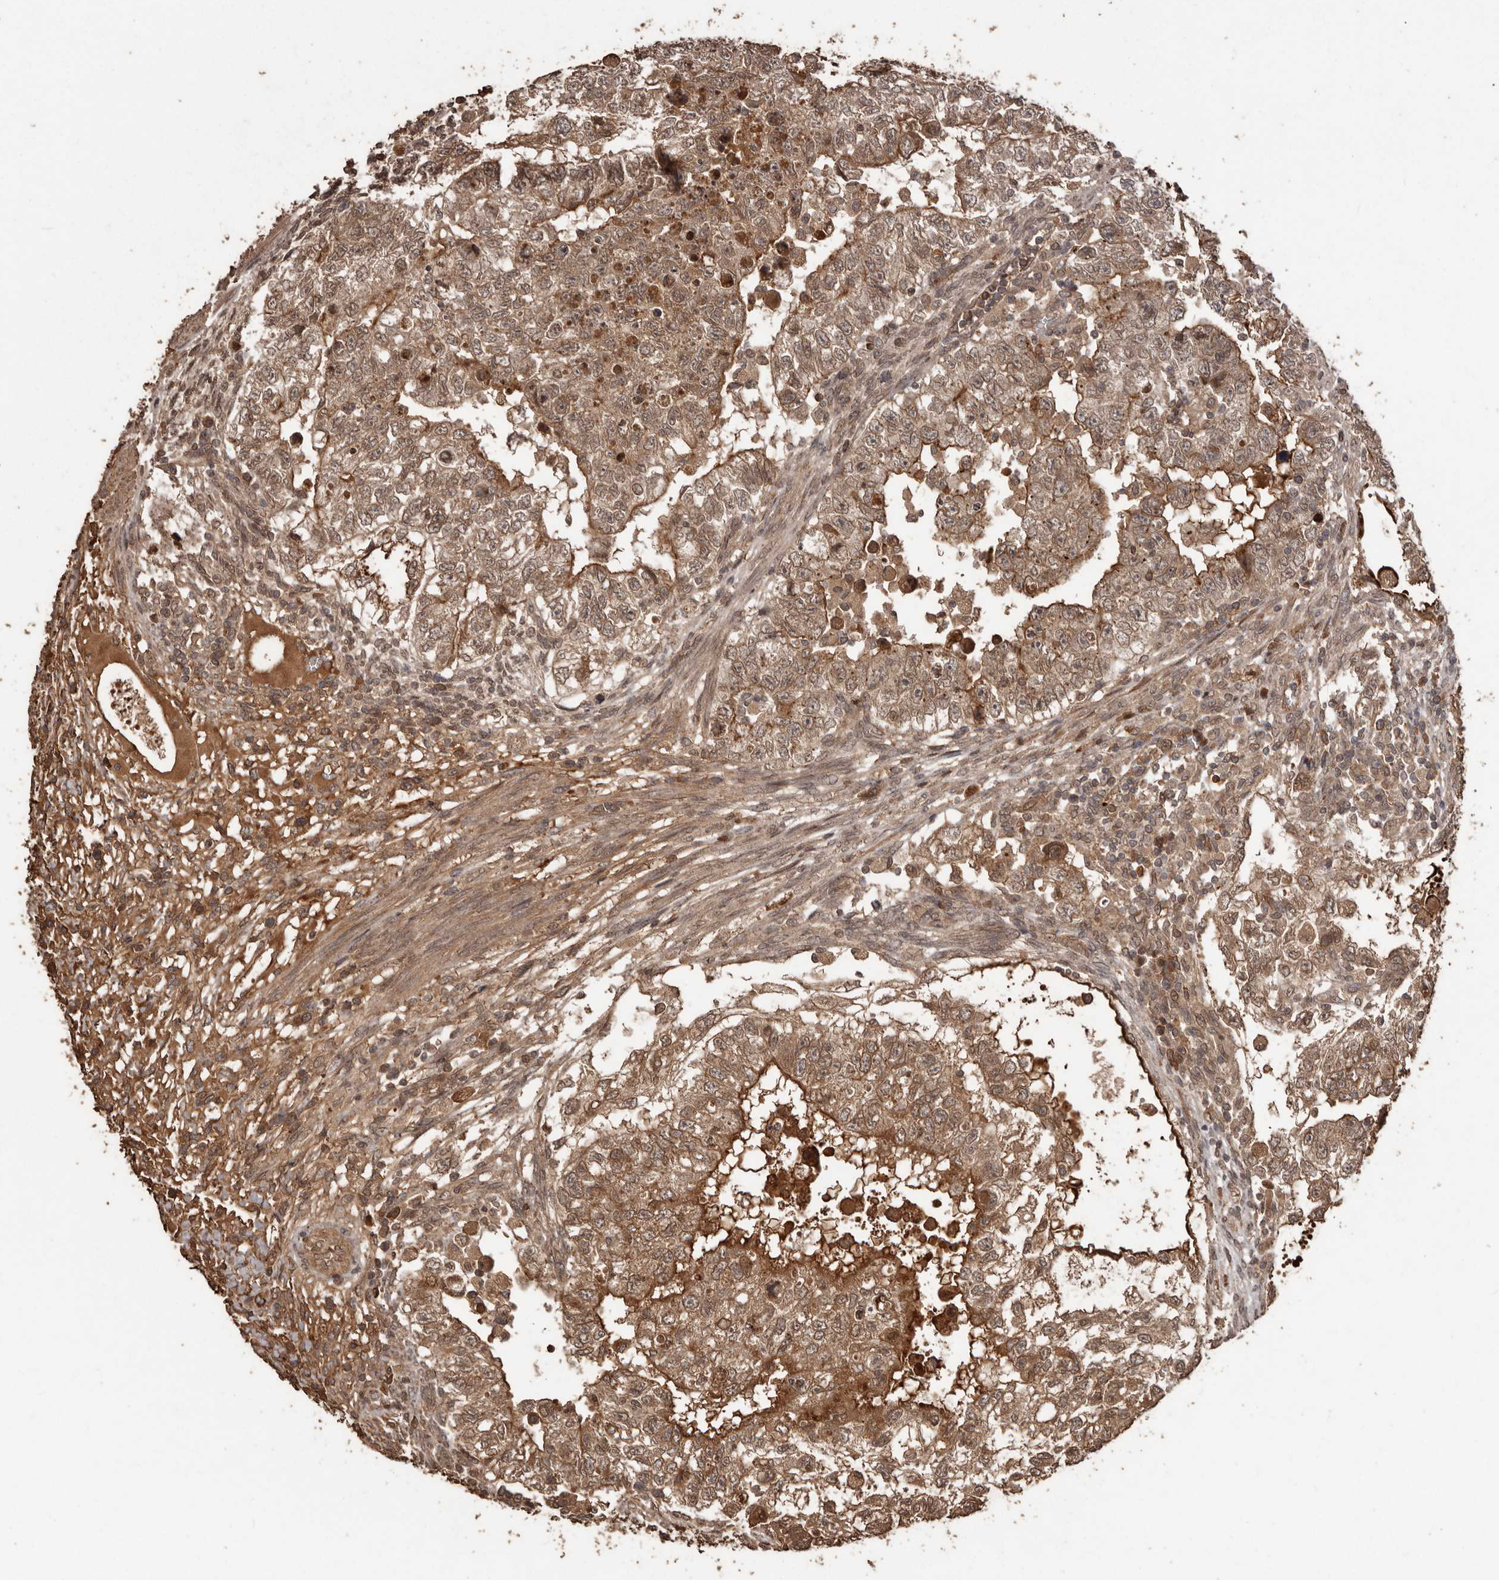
{"staining": {"intensity": "moderate", "quantity": ">75%", "location": "cytoplasmic/membranous,nuclear"}, "tissue": "testis cancer", "cell_type": "Tumor cells", "image_type": "cancer", "snomed": [{"axis": "morphology", "description": "Carcinoma, Embryonal, NOS"}, {"axis": "topography", "description": "Testis"}], "caption": "DAB (3,3'-diaminobenzidine) immunohistochemical staining of human testis embryonal carcinoma shows moderate cytoplasmic/membranous and nuclear protein positivity in approximately >75% of tumor cells.", "gene": "NUP43", "patient": {"sex": "male", "age": 37}}